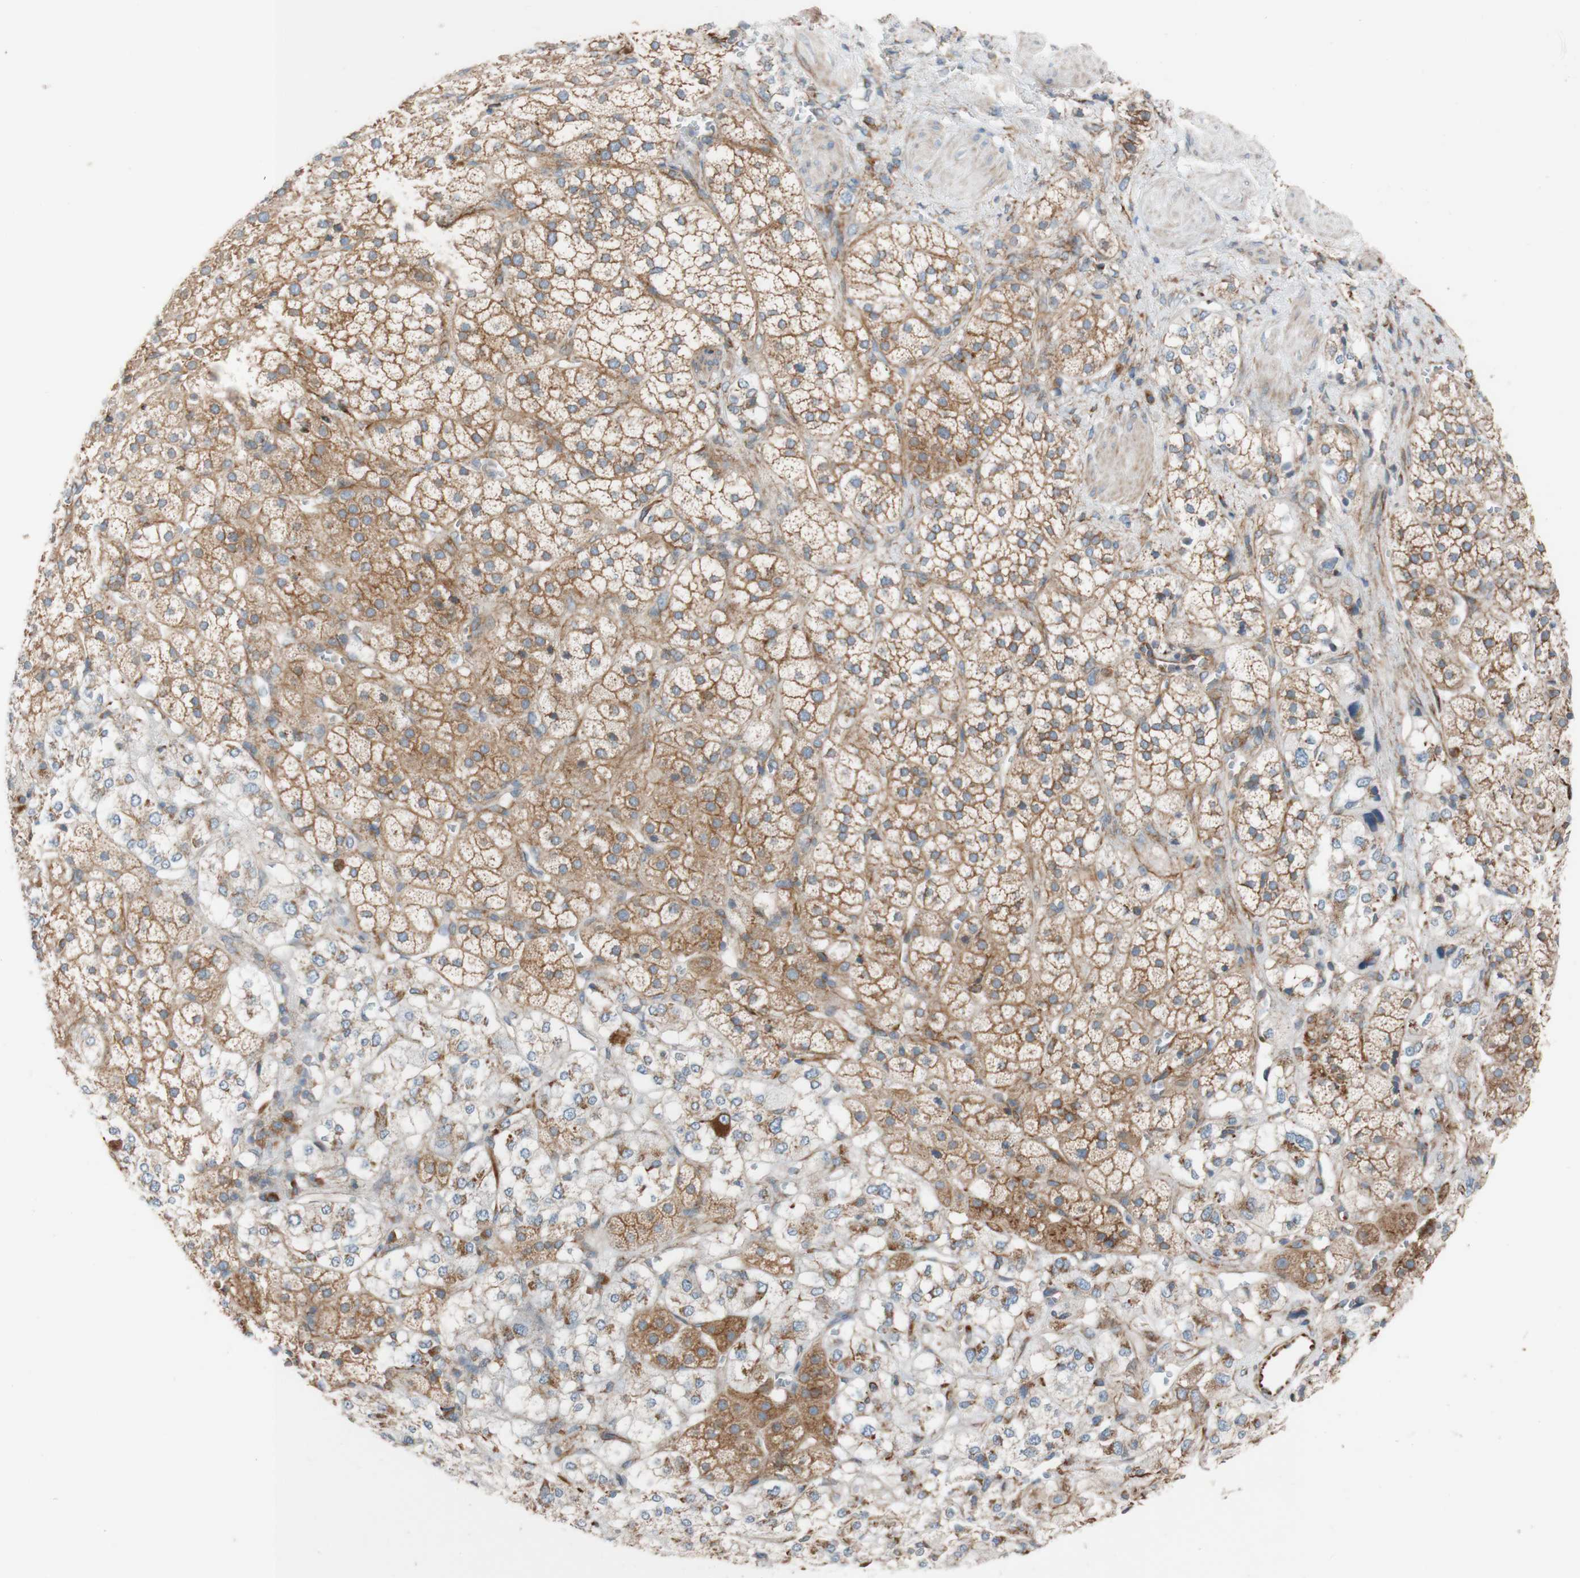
{"staining": {"intensity": "moderate", "quantity": ">75%", "location": "cytoplasmic/membranous"}, "tissue": "adrenal gland", "cell_type": "Glandular cells", "image_type": "normal", "snomed": [{"axis": "morphology", "description": "Normal tissue, NOS"}, {"axis": "topography", "description": "Adrenal gland"}], "caption": "Adrenal gland stained with a brown dye reveals moderate cytoplasmic/membranous positive expression in about >75% of glandular cells.", "gene": "C1orf43", "patient": {"sex": "male", "age": 56}}